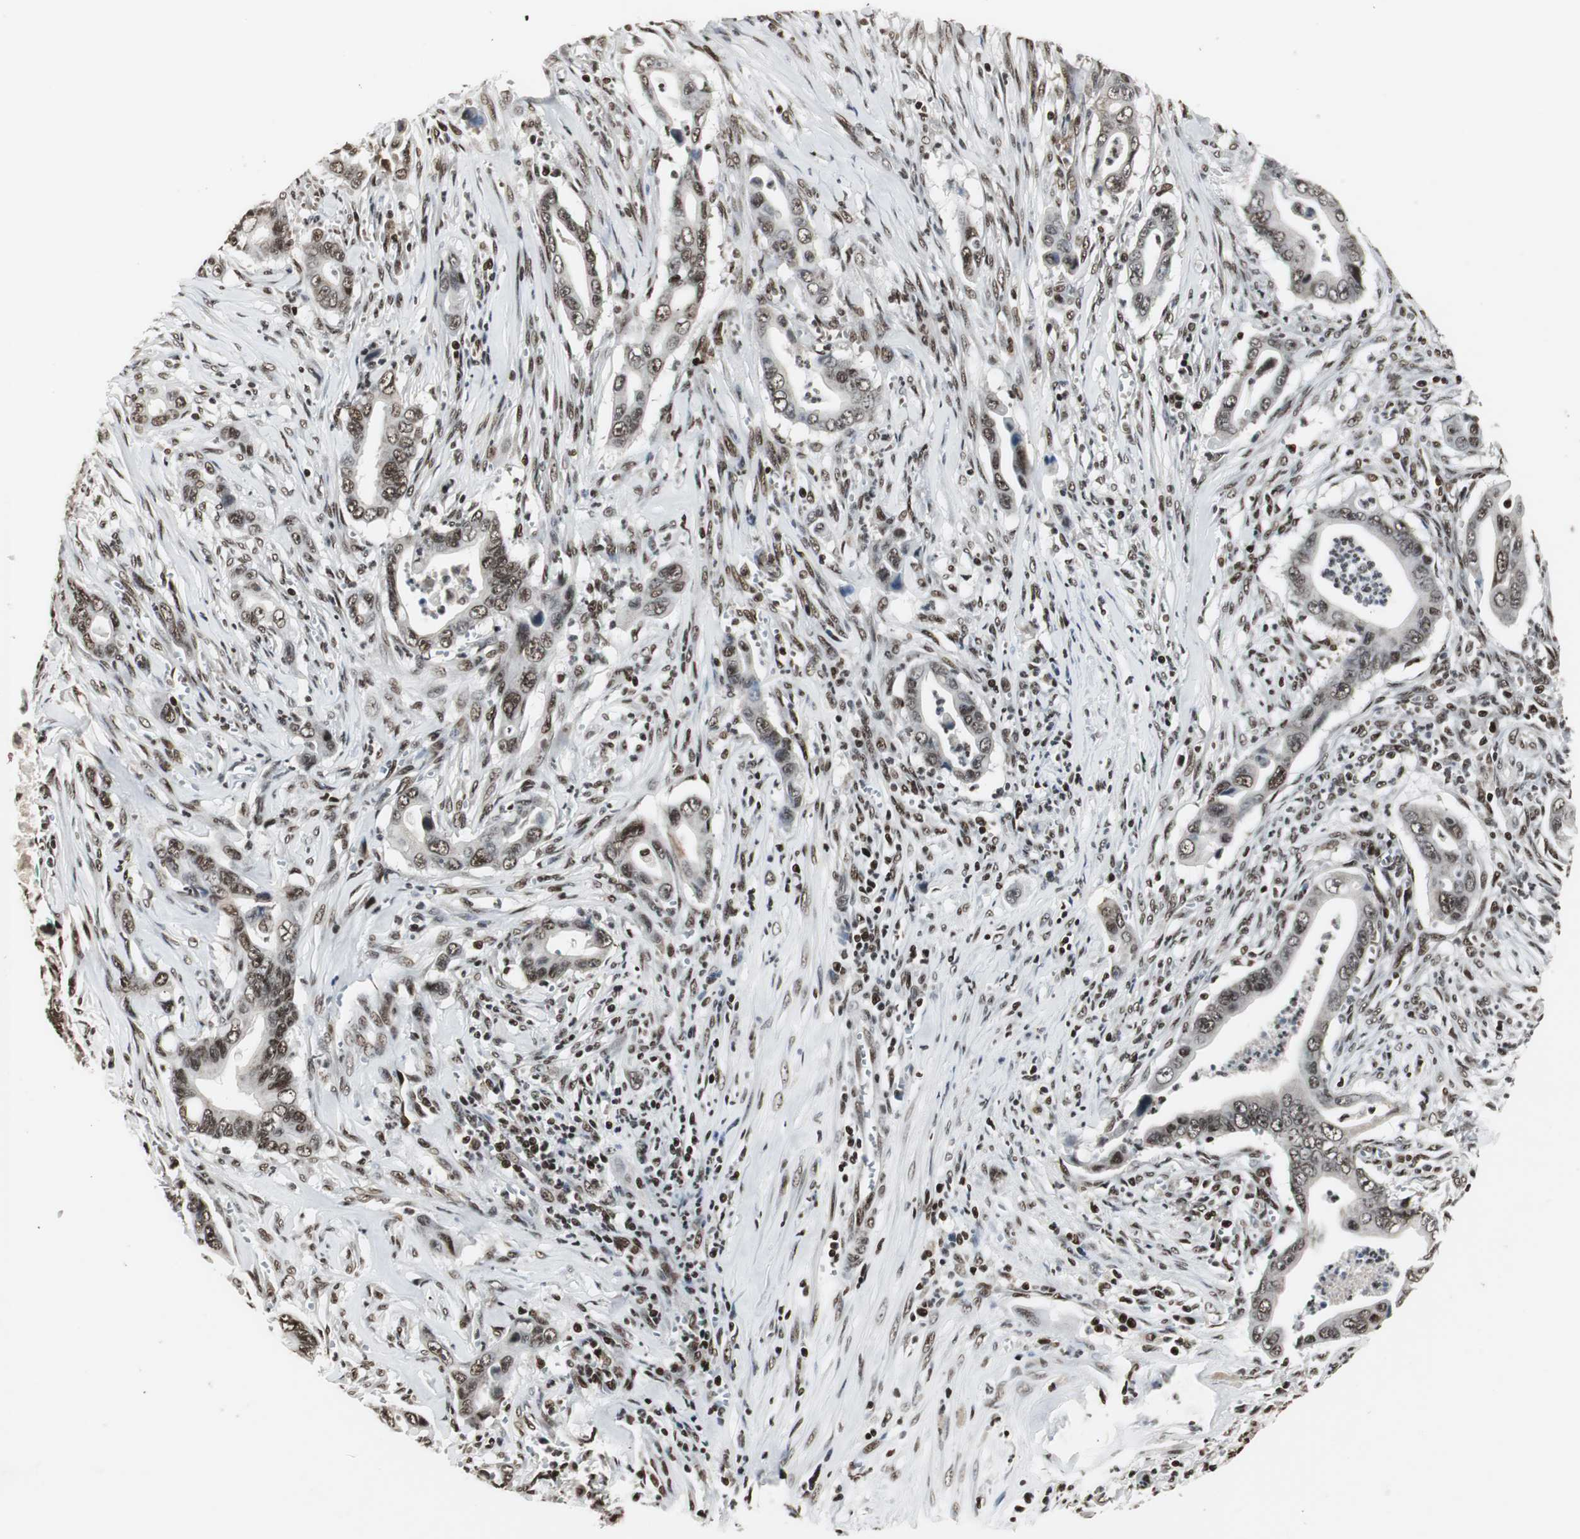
{"staining": {"intensity": "moderate", "quantity": ">75%", "location": "nuclear"}, "tissue": "pancreatic cancer", "cell_type": "Tumor cells", "image_type": "cancer", "snomed": [{"axis": "morphology", "description": "Adenocarcinoma, NOS"}, {"axis": "topography", "description": "Pancreas"}], "caption": "This image exhibits IHC staining of human adenocarcinoma (pancreatic), with medium moderate nuclear staining in about >75% of tumor cells.", "gene": "PARN", "patient": {"sex": "male", "age": 59}}